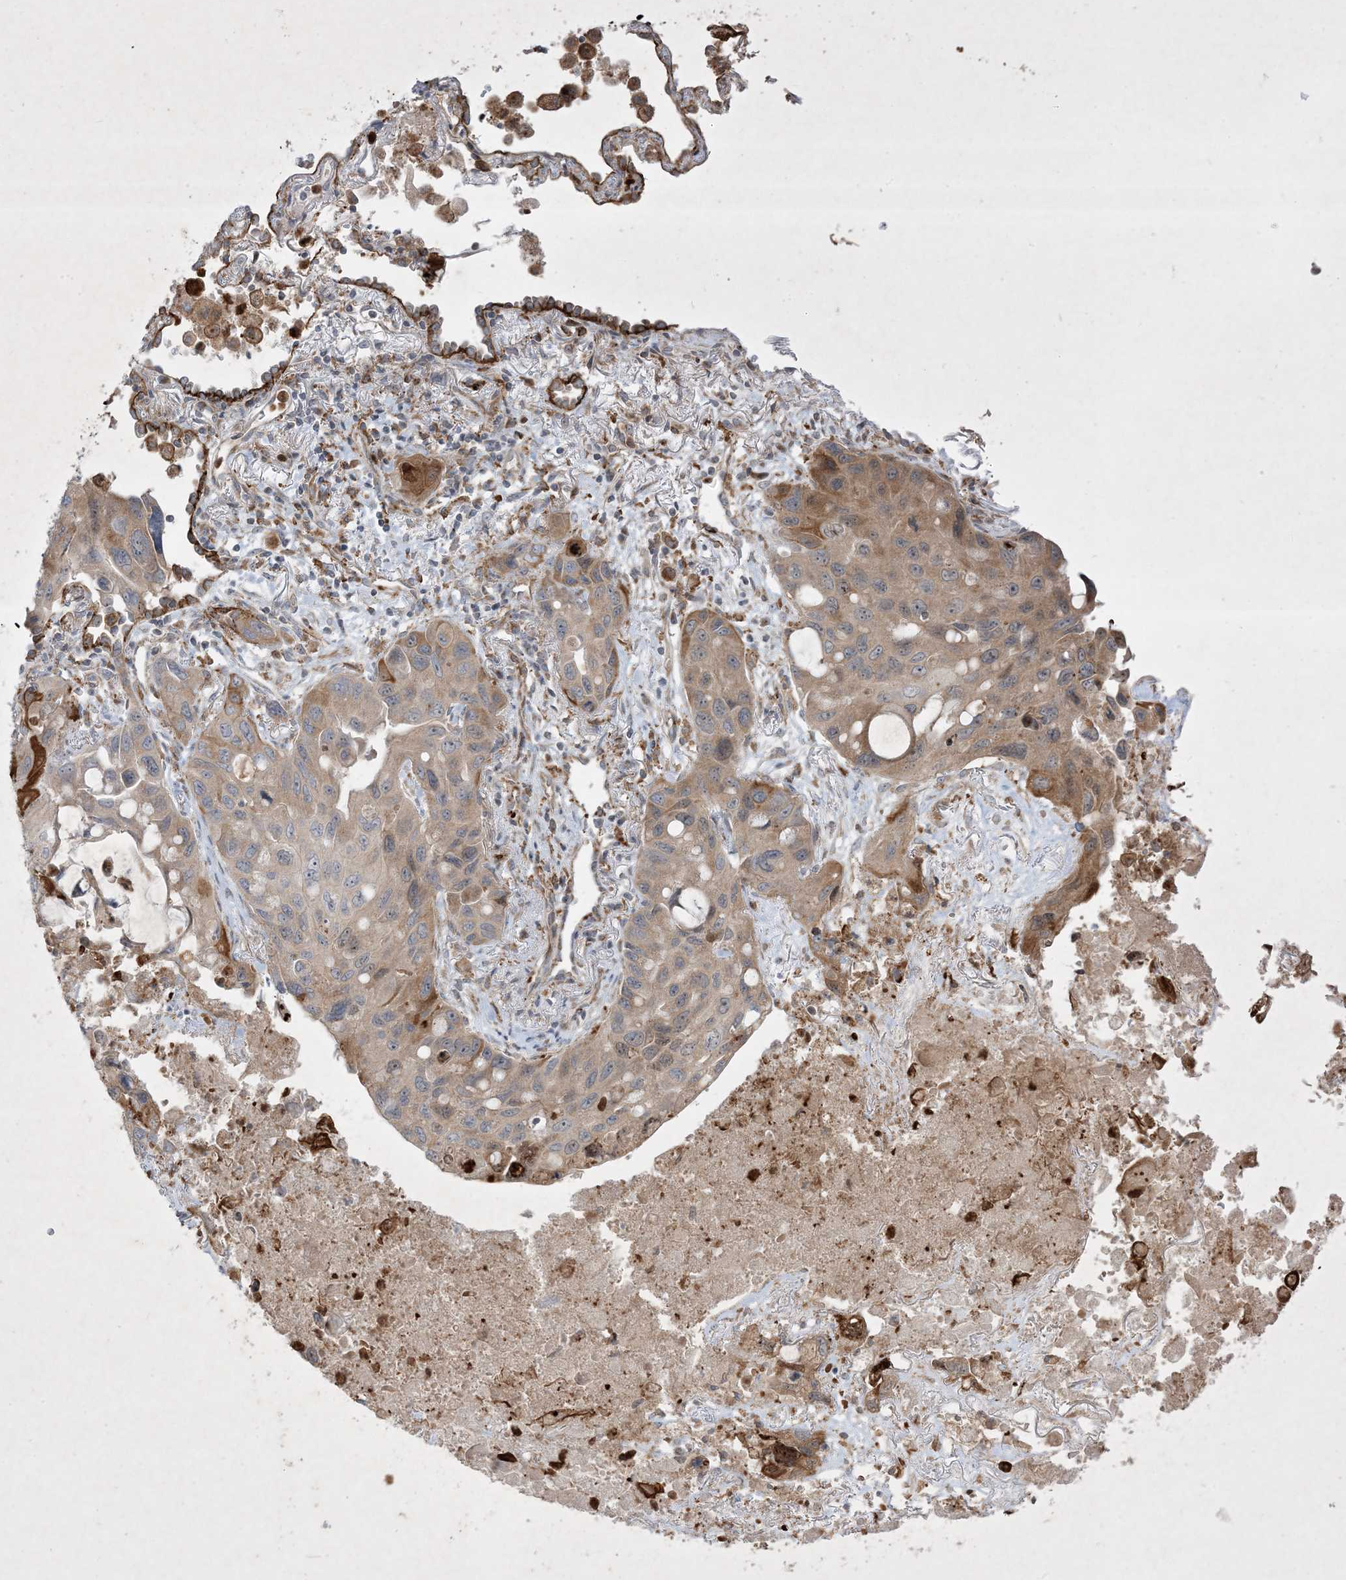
{"staining": {"intensity": "moderate", "quantity": "25%-75%", "location": "cytoplasmic/membranous"}, "tissue": "lung cancer", "cell_type": "Tumor cells", "image_type": "cancer", "snomed": [{"axis": "morphology", "description": "Squamous cell carcinoma, NOS"}, {"axis": "topography", "description": "Lung"}], "caption": "Lung cancer (squamous cell carcinoma) stained with DAB immunohistochemistry (IHC) exhibits medium levels of moderate cytoplasmic/membranous positivity in approximately 25%-75% of tumor cells.", "gene": "IFT57", "patient": {"sex": "female", "age": 73}}